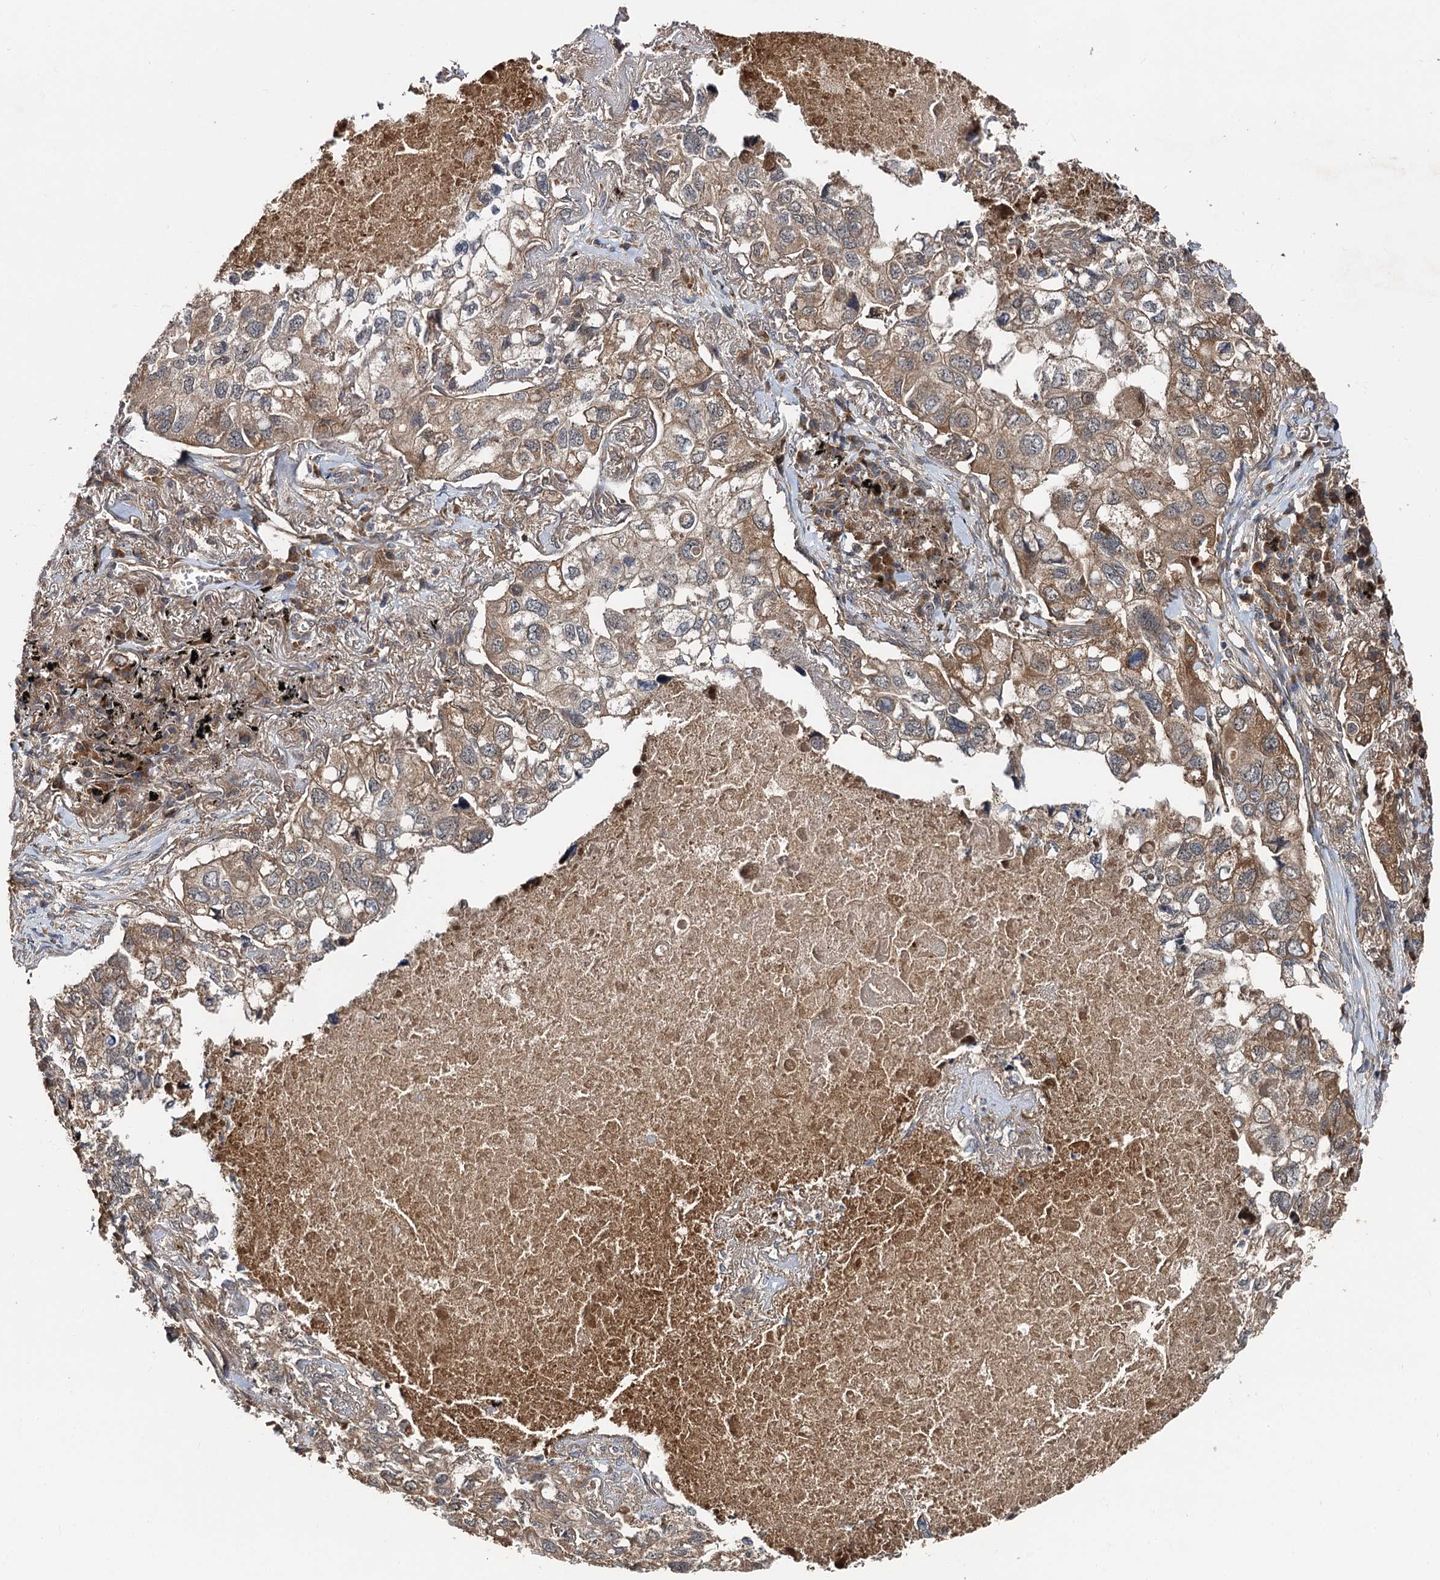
{"staining": {"intensity": "moderate", "quantity": ">75%", "location": "cytoplasmic/membranous"}, "tissue": "lung cancer", "cell_type": "Tumor cells", "image_type": "cancer", "snomed": [{"axis": "morphology", "description": "Adenocarcinoma, NOS"}, {"axis": "topography", "description": "Lung"}], "caption": "Tumor cells display medium levels of moderate cytoplasmic/membranous positivity in approximately >75% of cells in lung adenocarcinoma. Using DAB (brown) and hematoxylin (blue) stains, captured at high magnification using brightfield microscopy.", "gene": "TEX9", "patient": {"sex": "male", "age": 65}}